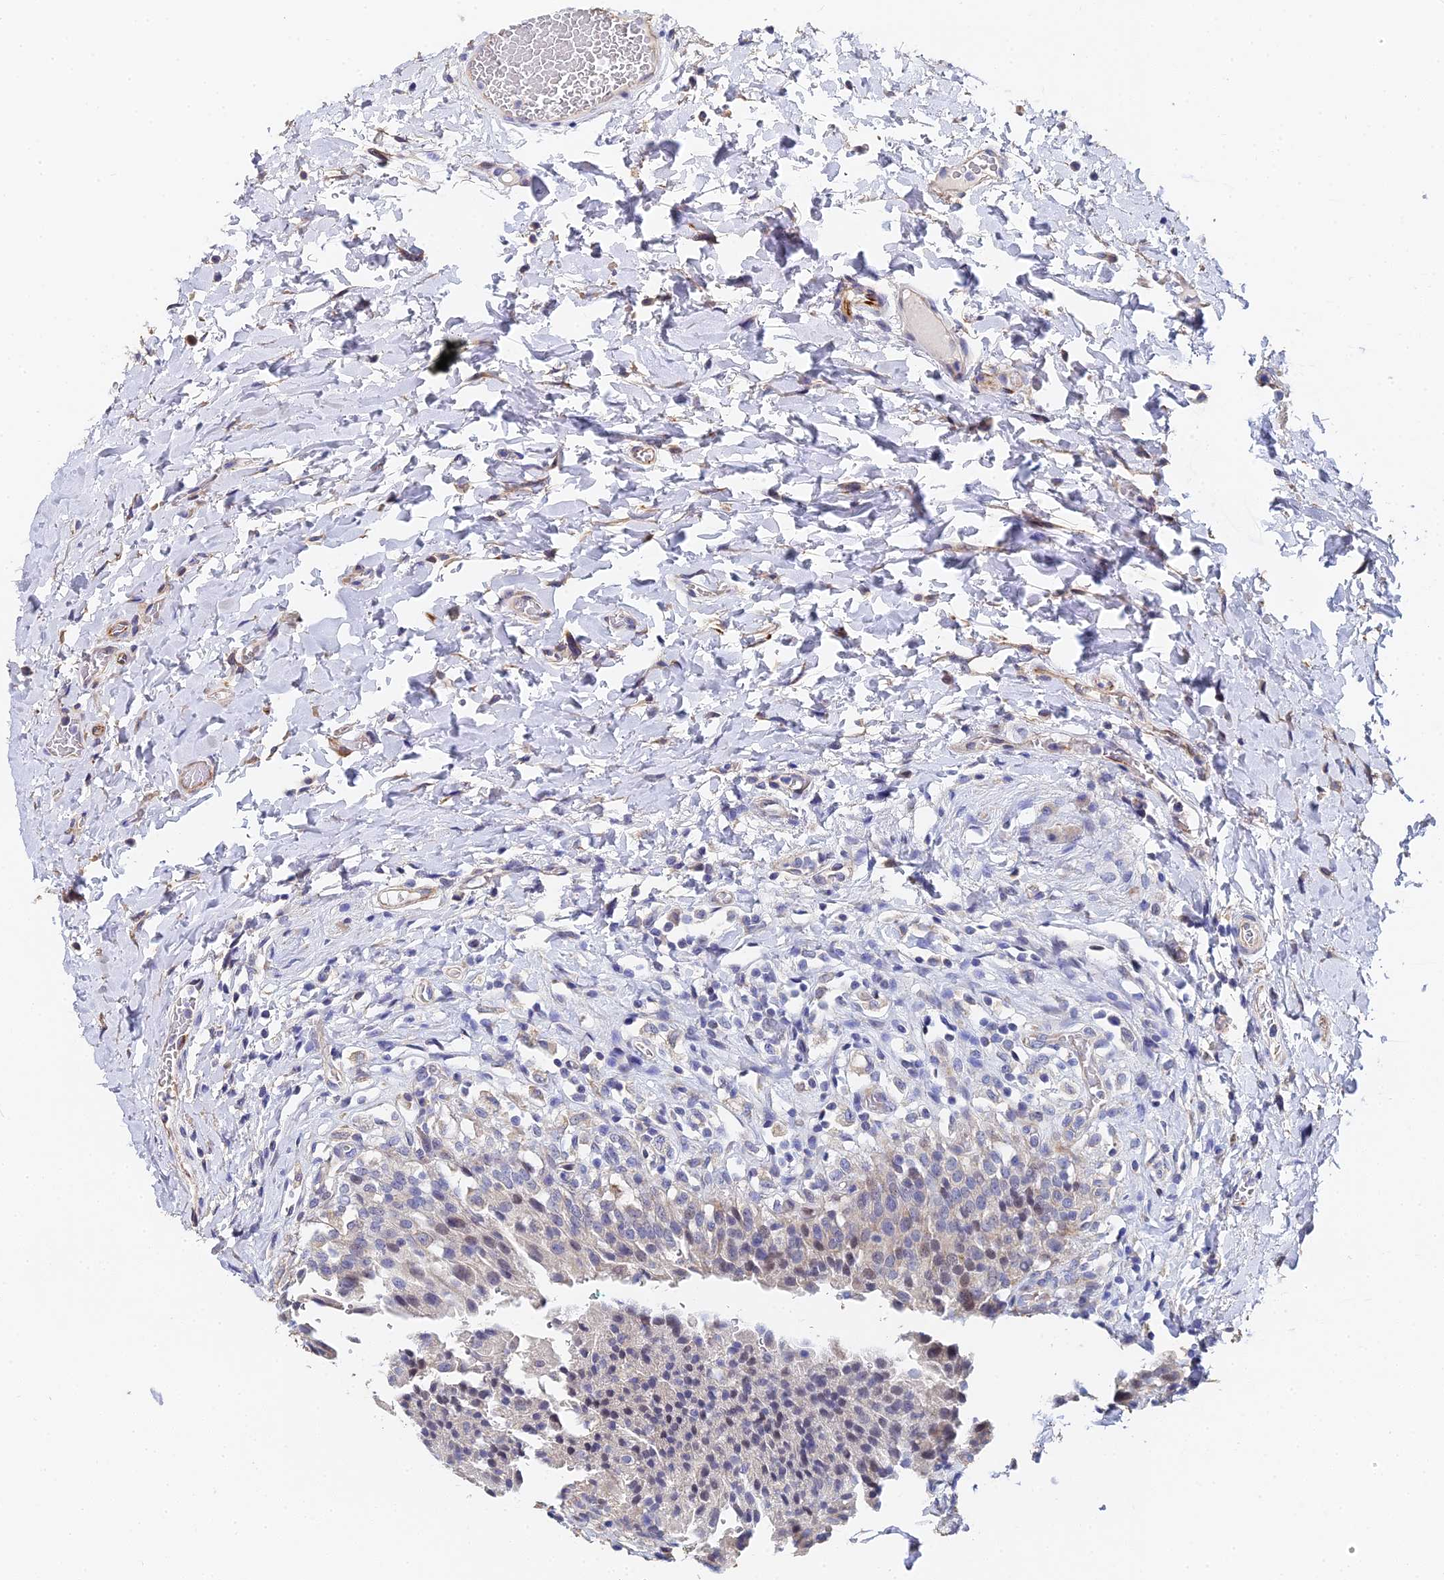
{"staining": {"intensity": "weak", "quantity": "<25%", "location": "nuclear"}, "tissue": "urinary bladder", "cell_type": "Urothelial cells", "image_type": "normal", "snomed": [{"axis": "morphology", "description": "Normal tissue, NOS"}, {"axis": "morphology", "description": "Inflammation, NOS"}, {"axis": "topography", "description": "Urinary bladder"}], "caption": "Immunohistochemistry of unremarkable human urinary bladder demonstrates no staining in urothelial cells. The staining was performed using DAB (3,3'-diaminobenzidine) to visualize the protein expression in brown, while the nuclei were stained in blue with hematoxylin (Magnification: 20x).", "gene": "ENSG00000268674", "patient": {"sex": "male", "age": 64}}